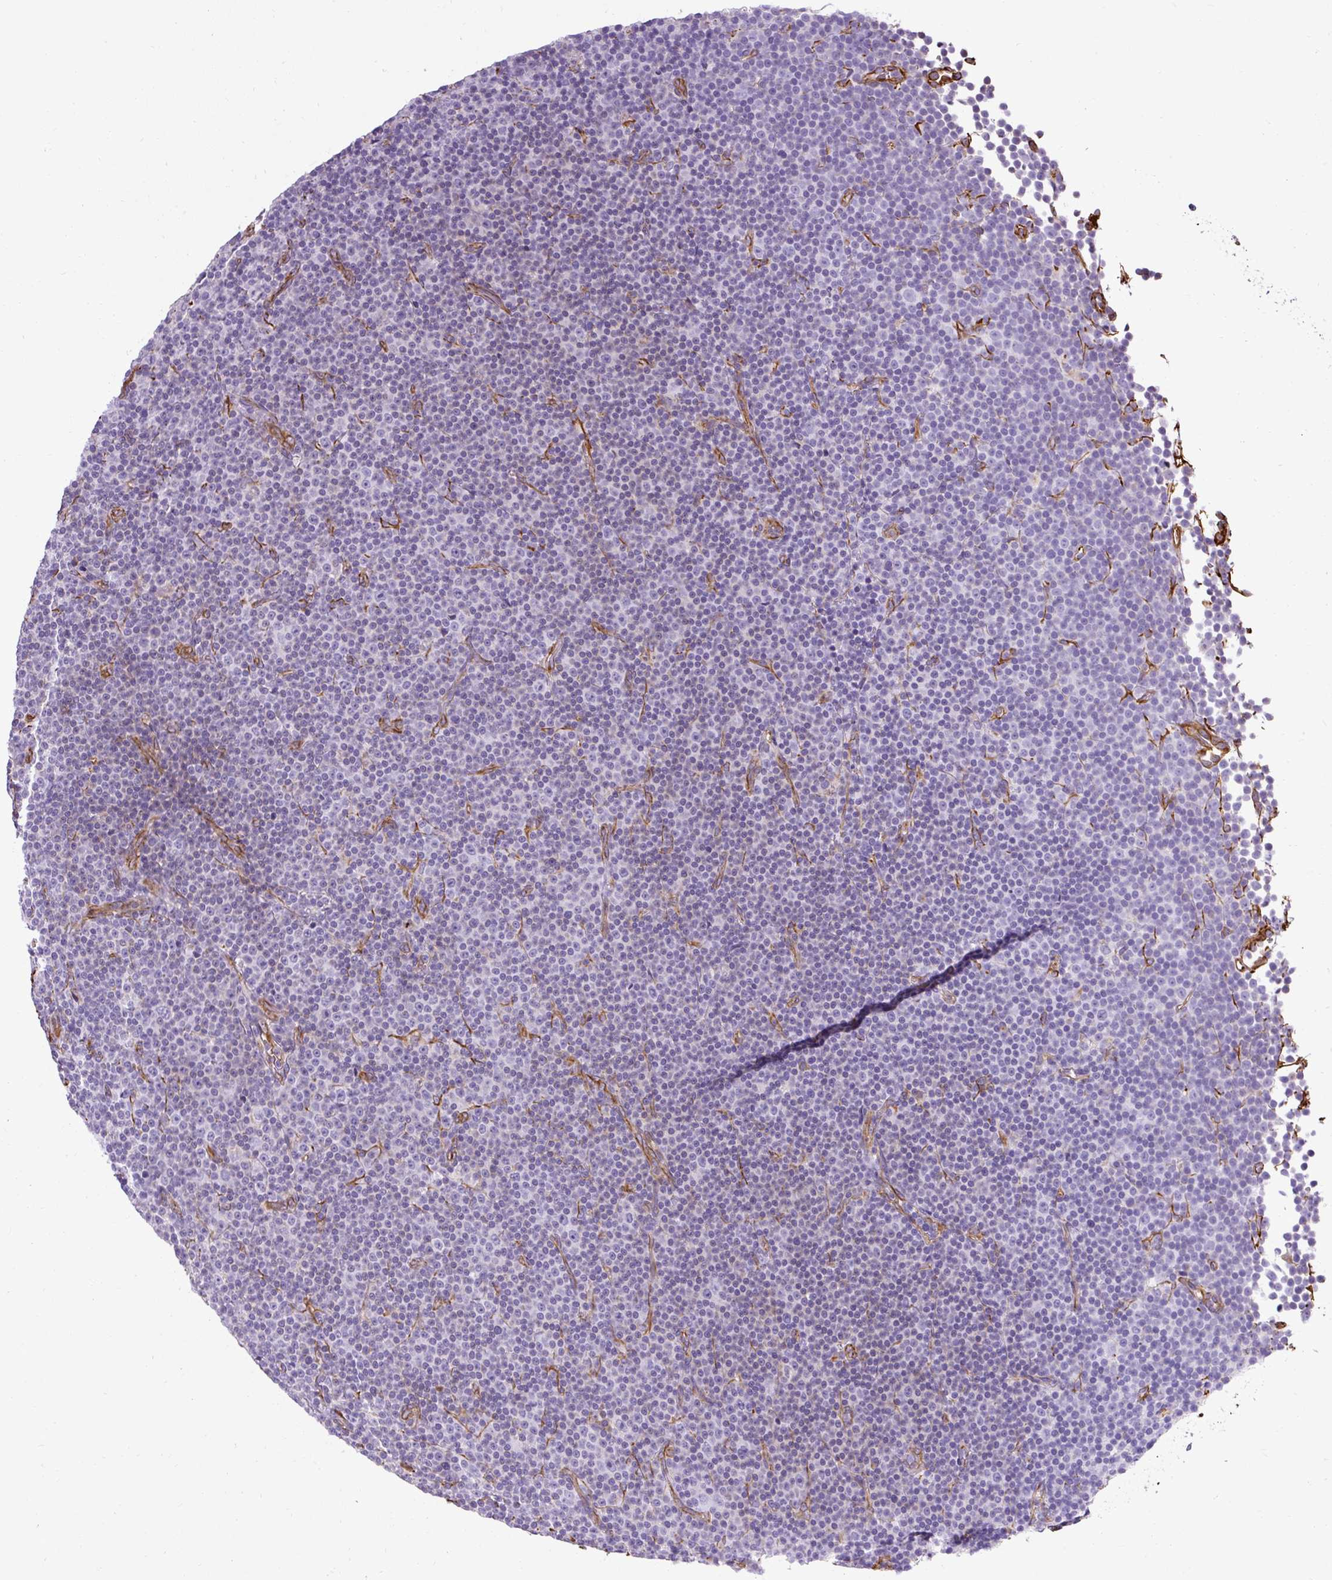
{"staining": {"intensity": "negative", "quantity": "none", "location": "none"}, "tissue": "lymphoma", "cell_type": "Tumor cells", "image_type": "cancer", "snomed": [{"axis": "morphology", "description": "Malignant lymphoma, non-Hodgkin's type, Low grade"}, {"axis": "topography", "description": "Lymph node"}], "caption": "Tumor cells show no significant expression in low-grade malignant lymphoma, non-Hodgkin's type.", "gene": "PLS1", "patient": {"sex": "female", "age": 67}}